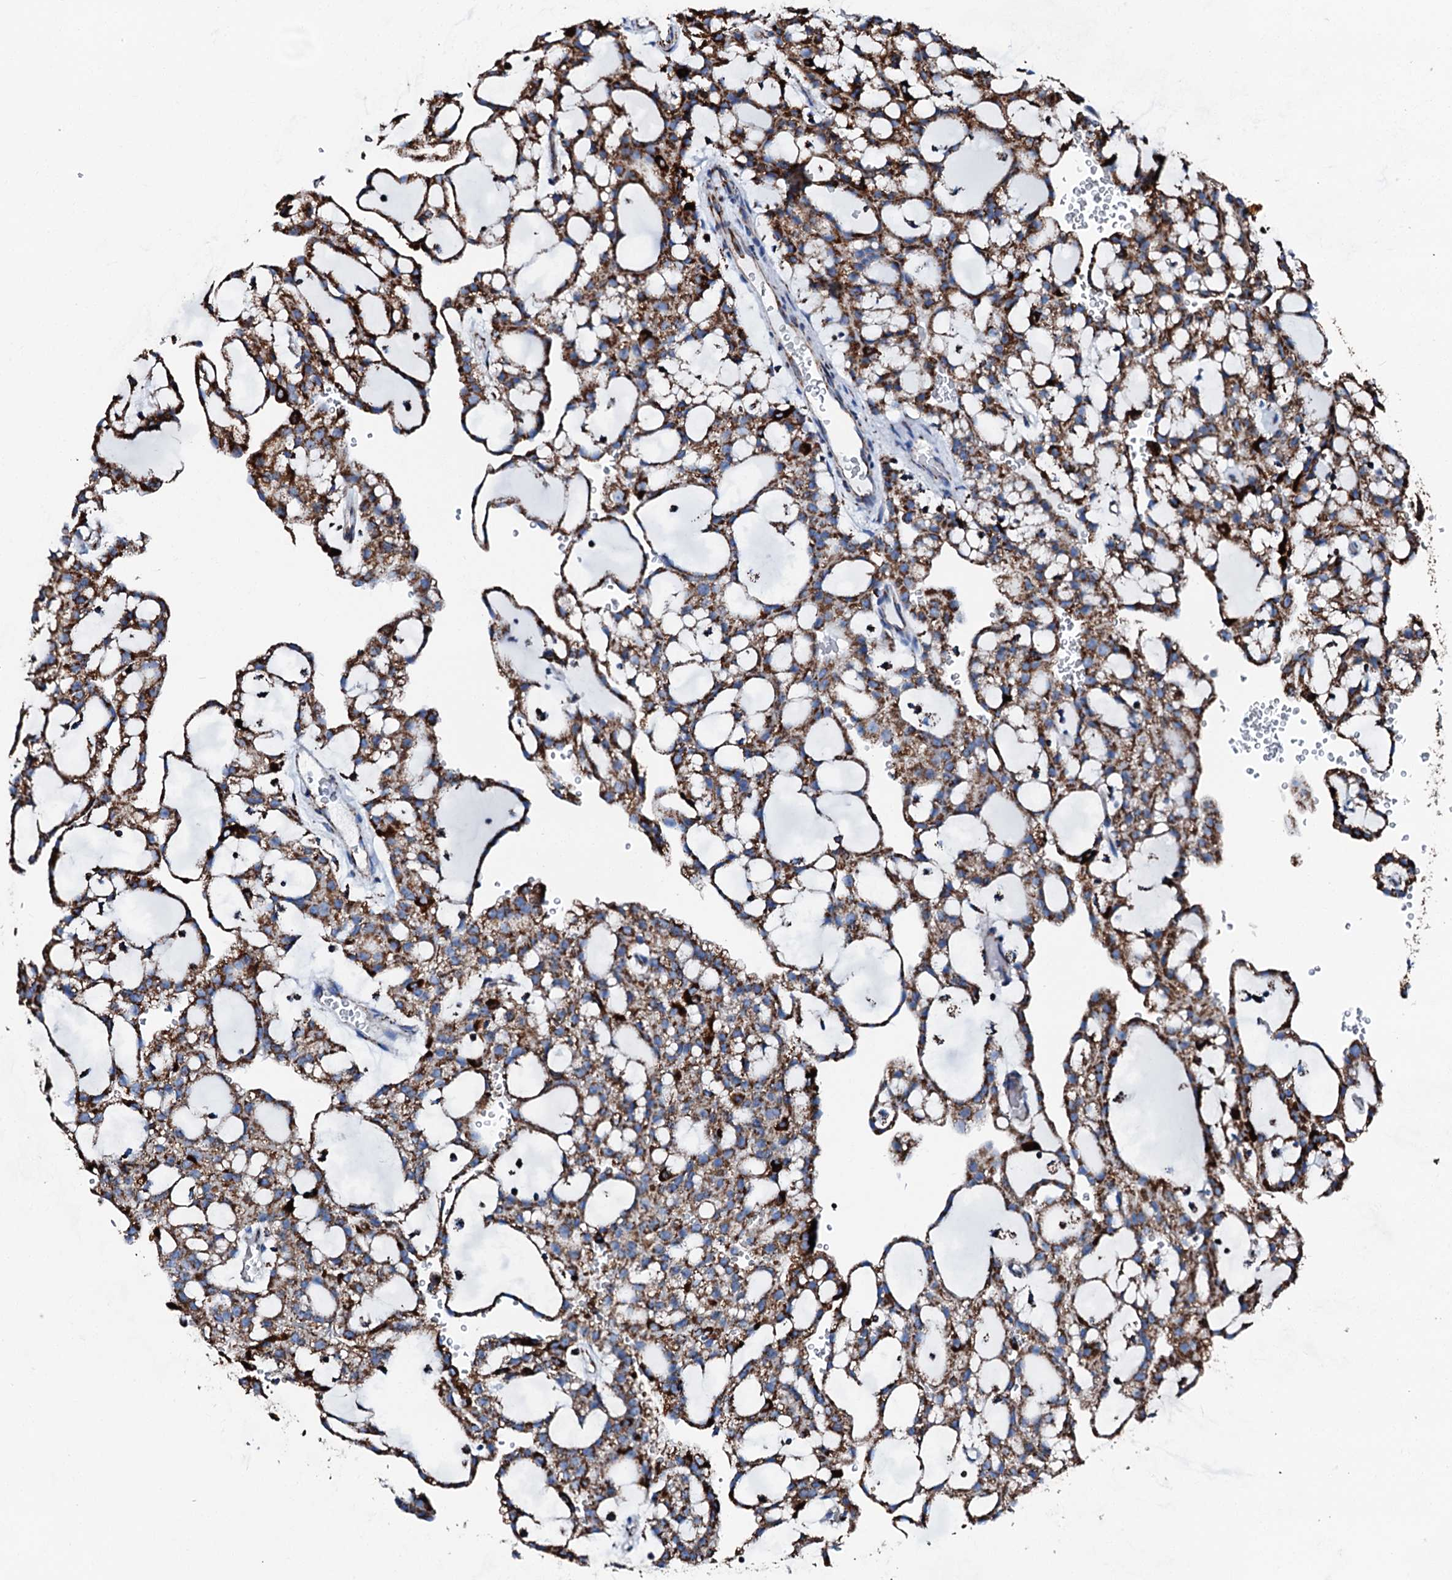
{"staining": {"intensity": "strong", "quantity": ">75%", "location": "cytoplasmic/membranous"}, "tissue": "renal cancer", "cell_type": "Tumor cells", "image_type": "cancer", "snomed": [{"axis": "morphology", "description": "Adenocarcinoma, NOS"}, {"axis": "topography", "description": "Kidney"}], "caption": "This histopathology image demonstrates IHC staining of human renal cancer (adenocarcinoma), with high strong cytoplasmic/membranous staining in about >75% of tumor cells.", "gene": "HADH", "patient": {"sex": "male", "age": 63}}